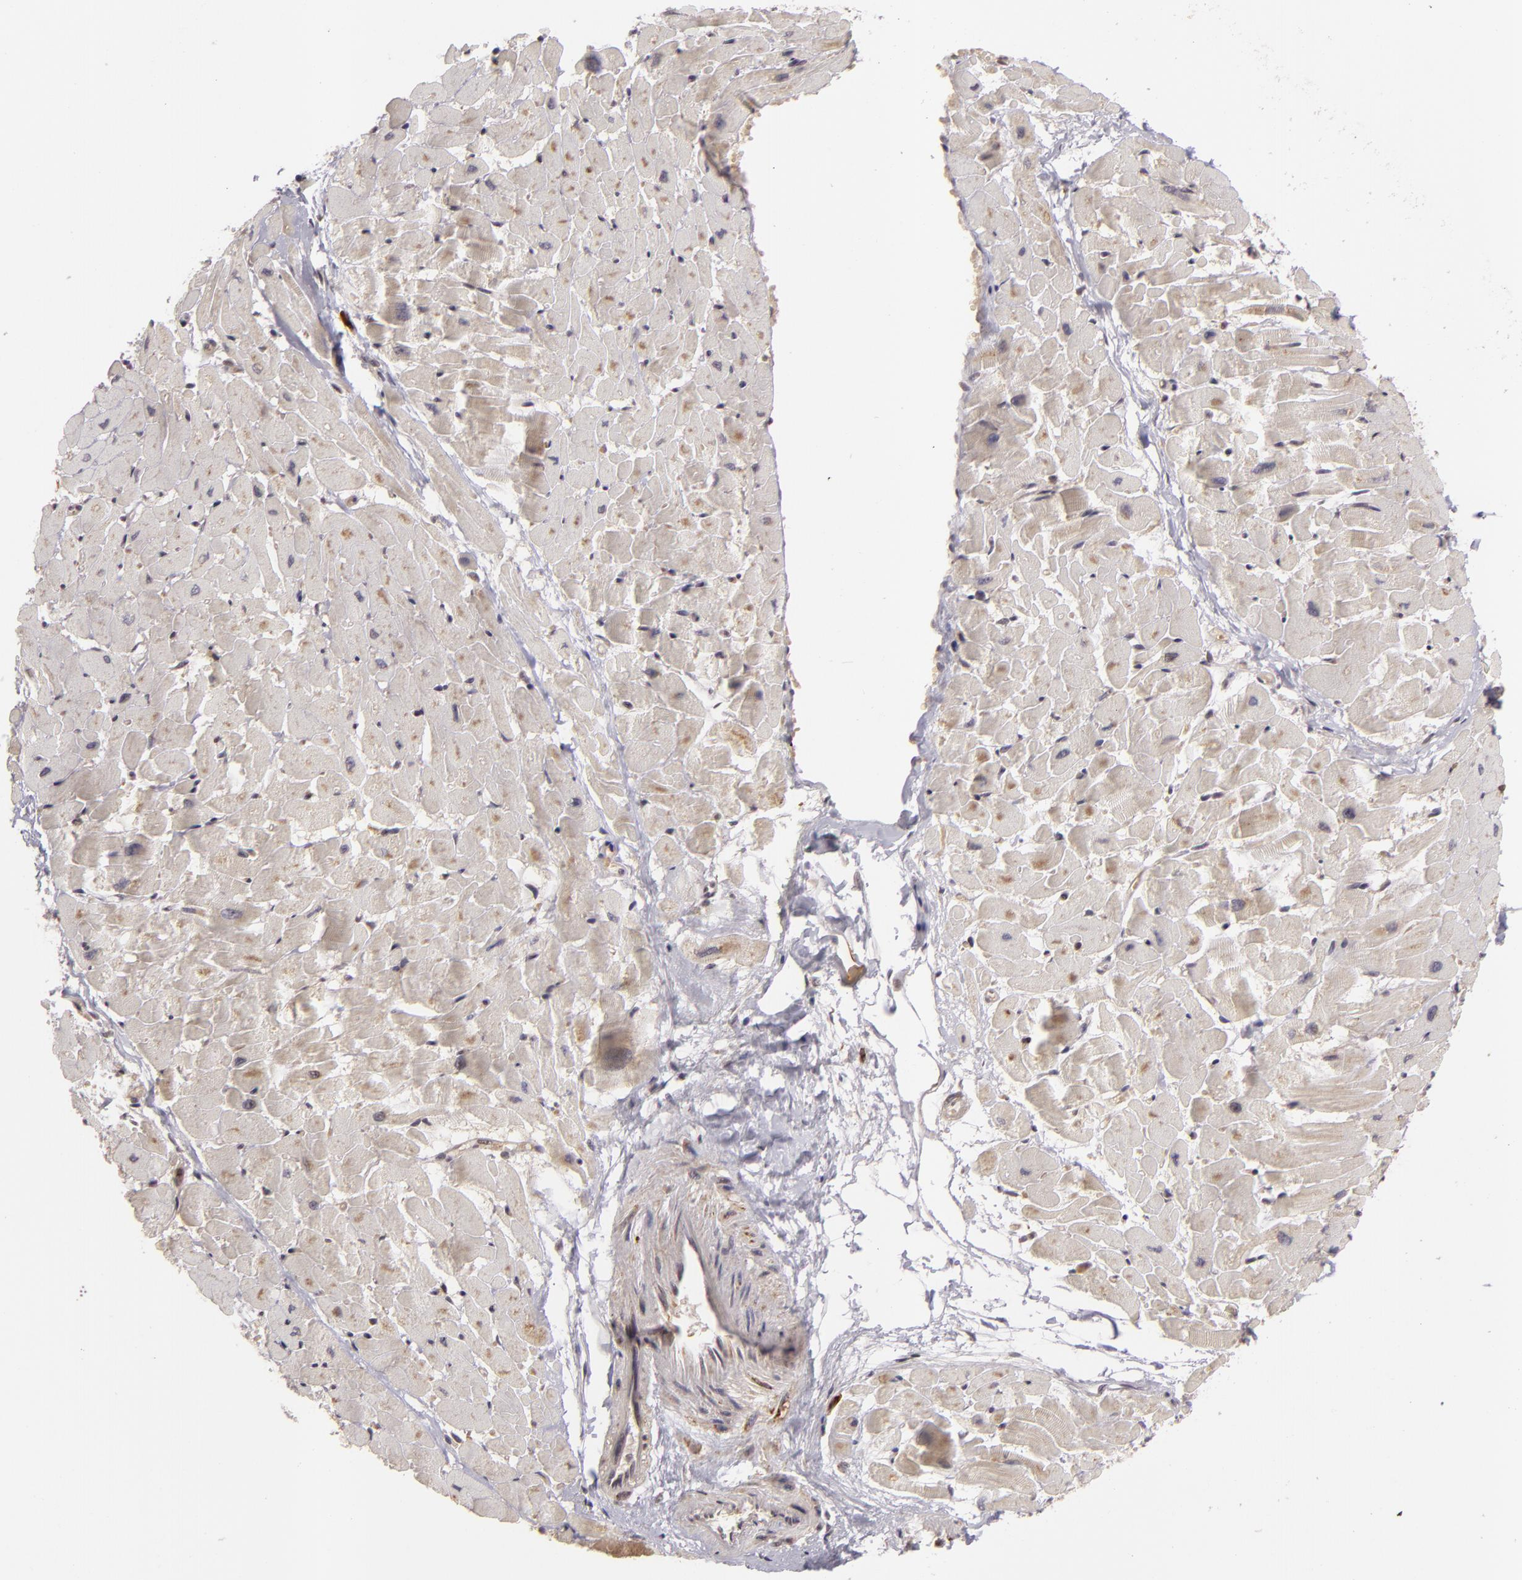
{"staining": {"intensity": "weak", "quantity": "25%-75%", "location": "cytoplasmic/membranous"}, "tissue": "heart muscle", "cell_type": "Cardiomyocytes", "image_type": "normal", "snomed": [{"axis": "morphology", "description": "Normal tissue, NOS"}, {"axis": "topography", "description": "Heart"}], "caption": "Immunohistochemical staining of benign heart muscle displays 25%-75% levels of weak cytoplasmic/membranous protein staining in approximately 25%-75% of cardiomyocytes. The staining was performed using DAB (3,3'-diaminobenzidine), with brown indicating positive protein expression. Nuclei are stained blue with hematoxylin.", "gene": "ZBTB33", "patient": {"sex": "female", "age": 19}}